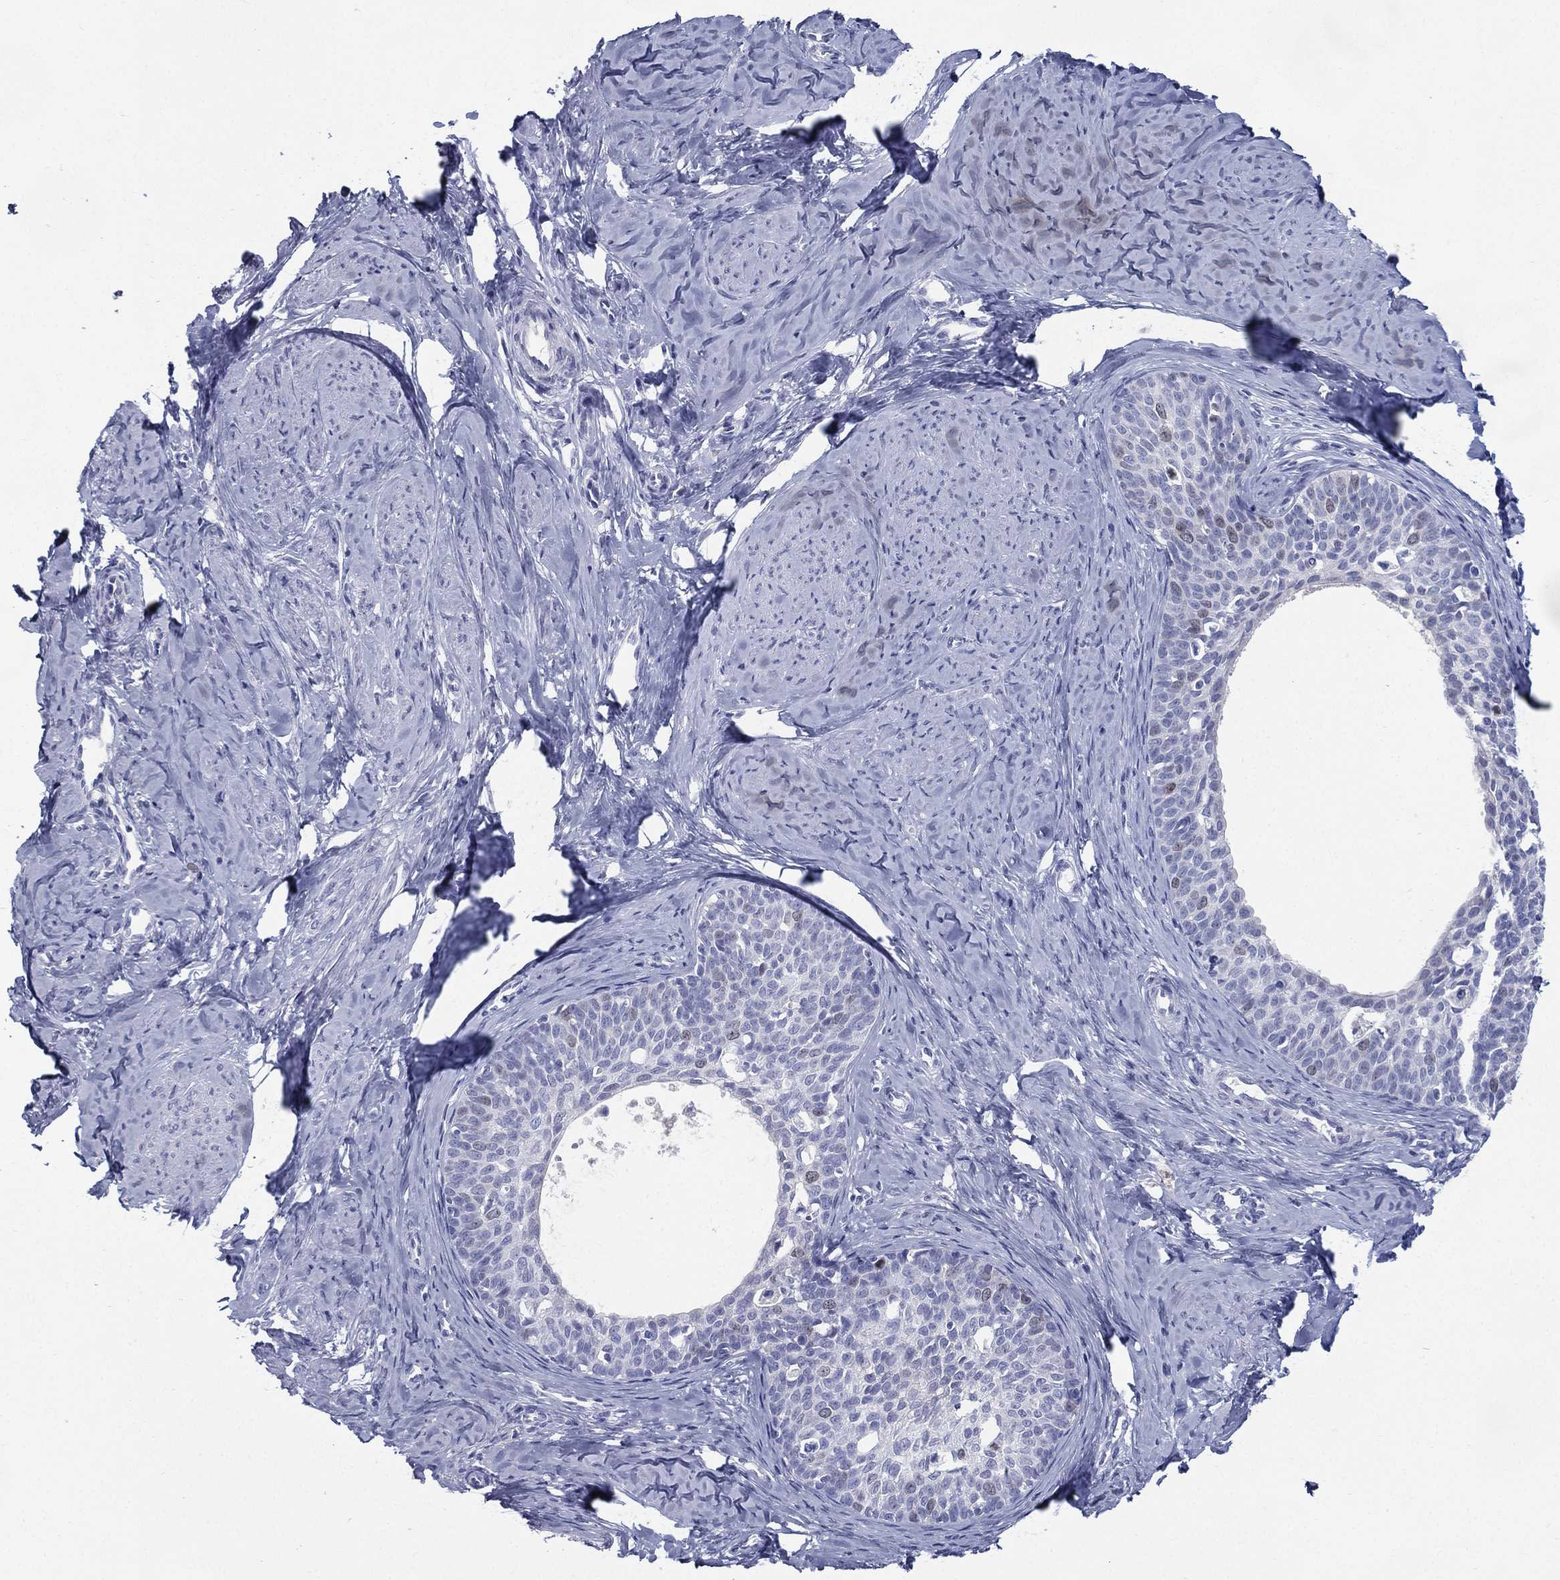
{"staining": {"intensity": "negative", "quantity": "none", "location": "none"}, "tissue": "cervical cancer", "cell_type": "Tumor cells", "image_type": "cancer", "snomed": [{"axis": "morphology", "description": "Squamous cell carcinoma, NOS"}, {"axis": "topography", "description": "Cervix"}], "caption": "Immunohistochemistry photomicrograph of squamous cell carcinoma (cervical) stained for a protein (brown), which demonstrates no positivity in tumor cells.", "gene": "KIF2C", "patient": {"sex": "female", "age": 51}}